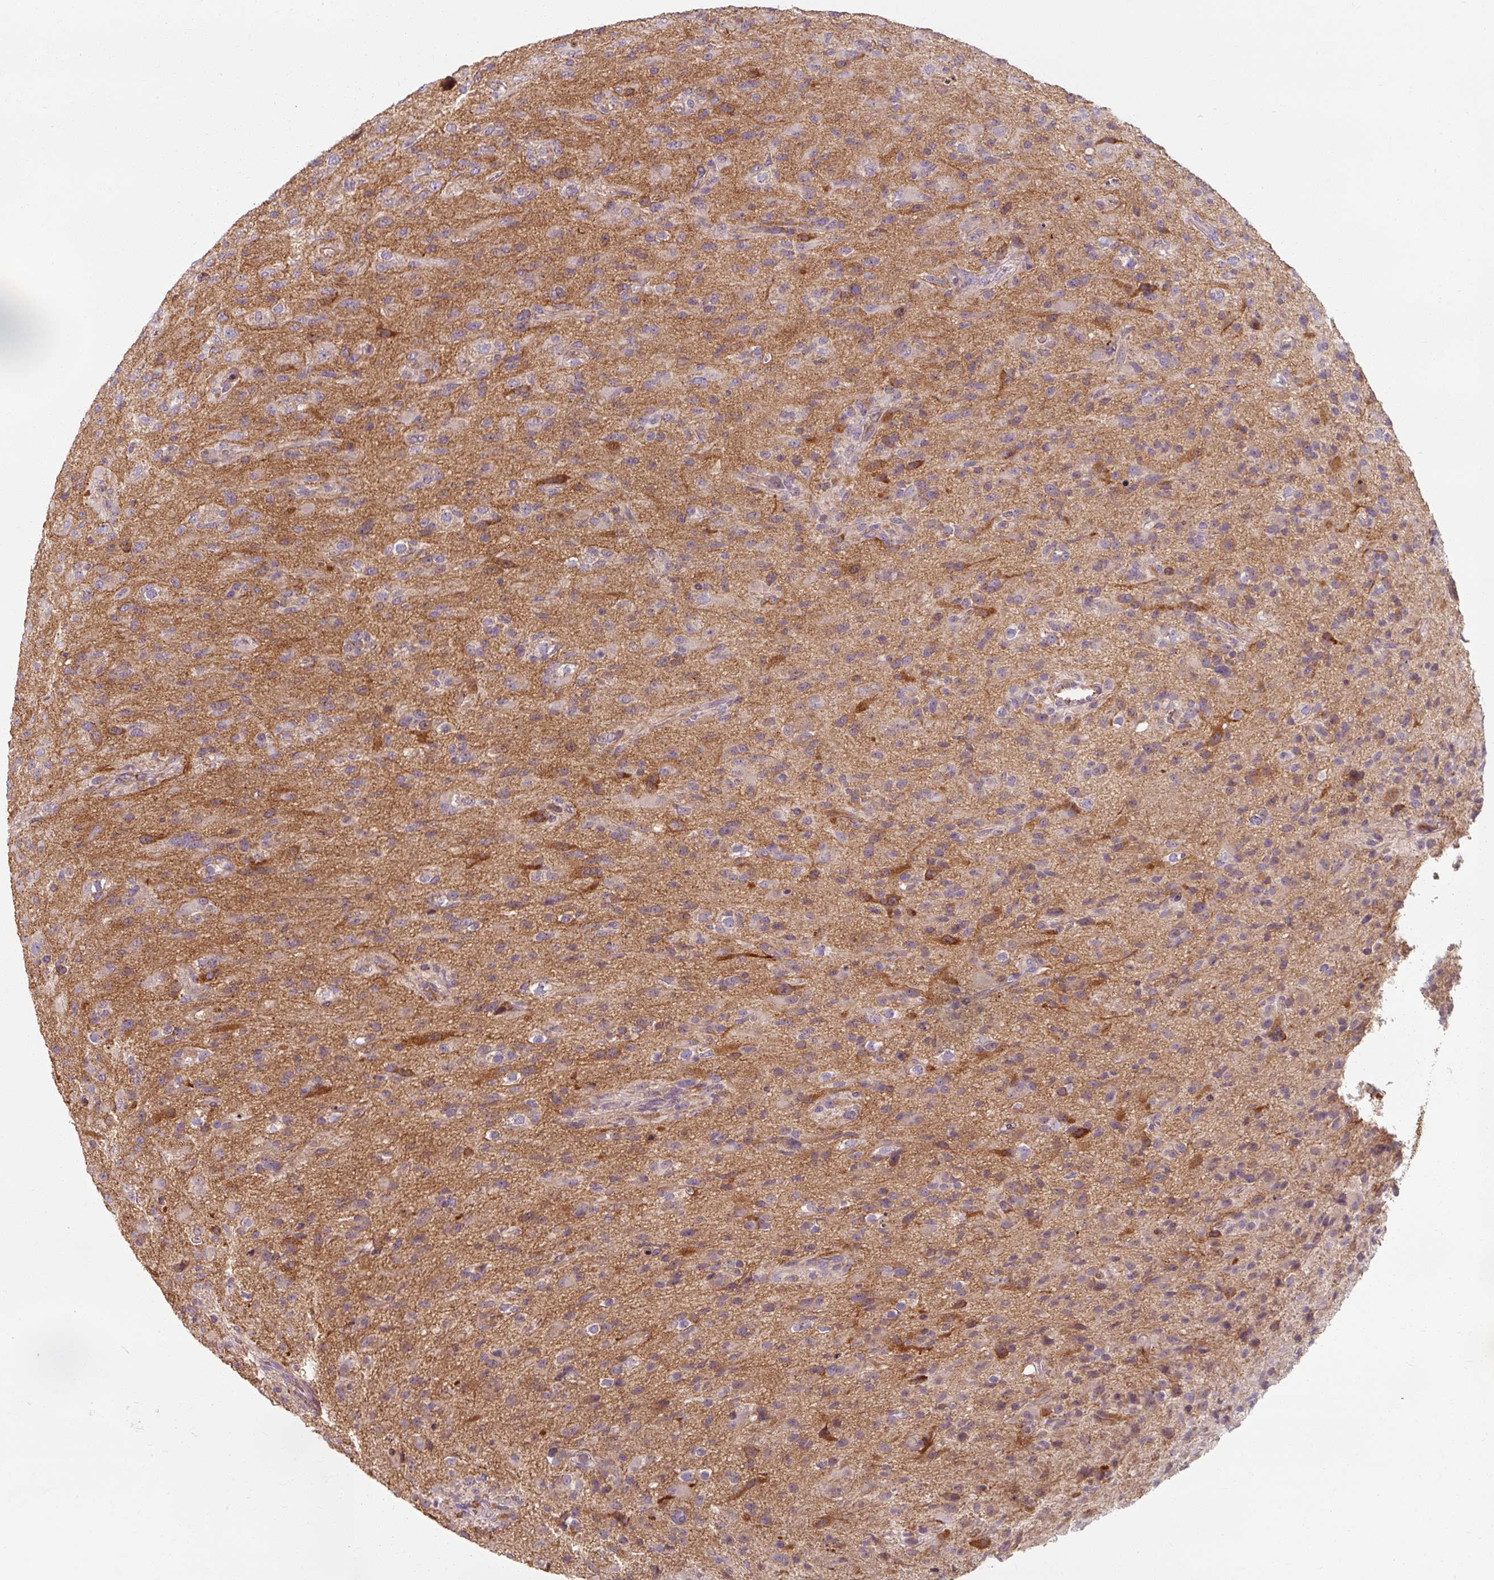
{"staining": {"intensity": "negative", "quantity": "none", "location": "none"}, "tissue": "glioma", "cell_type": "Tumor cells", "image_type": "cancer", "snomed": [{"axis": "morphology", "description": "Glioma, malignant, Low grade"}, {"axis": "topography", "description": "Brain"}], "caption": "Glioma stained for a protein using immunohistochemistry (IHC) displays no expression tumor cells.", "gene": "TSEN54", "patient": {"sex": "male", "age": 65}}